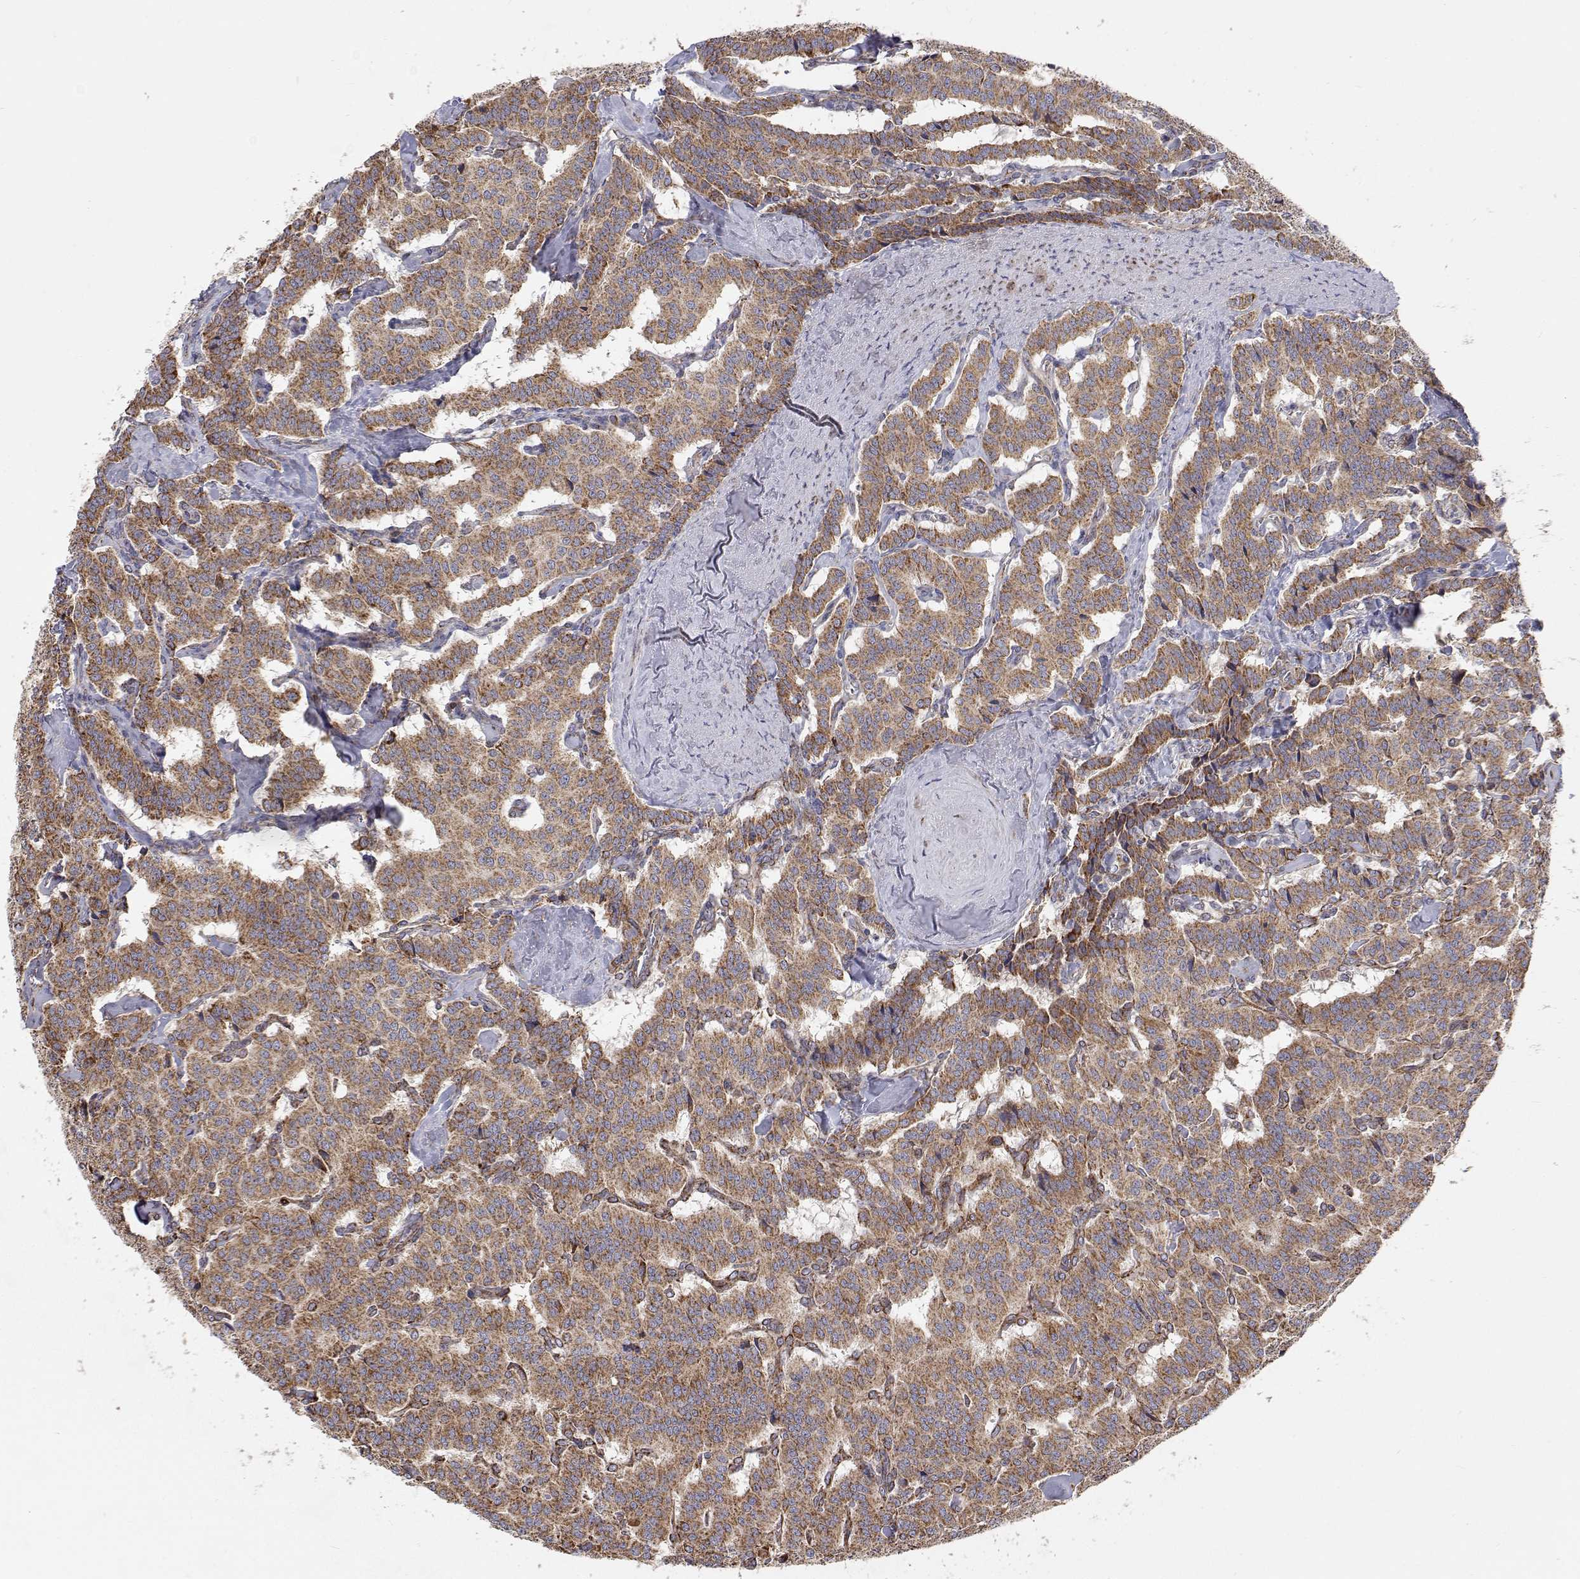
{"staining": {"intensity": "moderate", "quantity": ">75%", "location": "cytoplasmic/membranous"}, "tissue": "carcinoid", "cell_type": "Tumor cells", "image_type": "cancer", "snomed": [{"axis": "morphology", "description": "Carcinoid, malignant, NOS"}, {"axis": "topography", "description": "Lung"}], "caption": "DAB (3,3'-diaminobenzidine) immunohistochemical staining of human carcinoid demonstrates moderate cytoplasmic/membranous protein staining in about >75% of tumor cells. (Brightfield microscopy of DAB IHC at high magnification).", "gene": "SPICE1", "patient": {"sex": "female", "age": 46}}